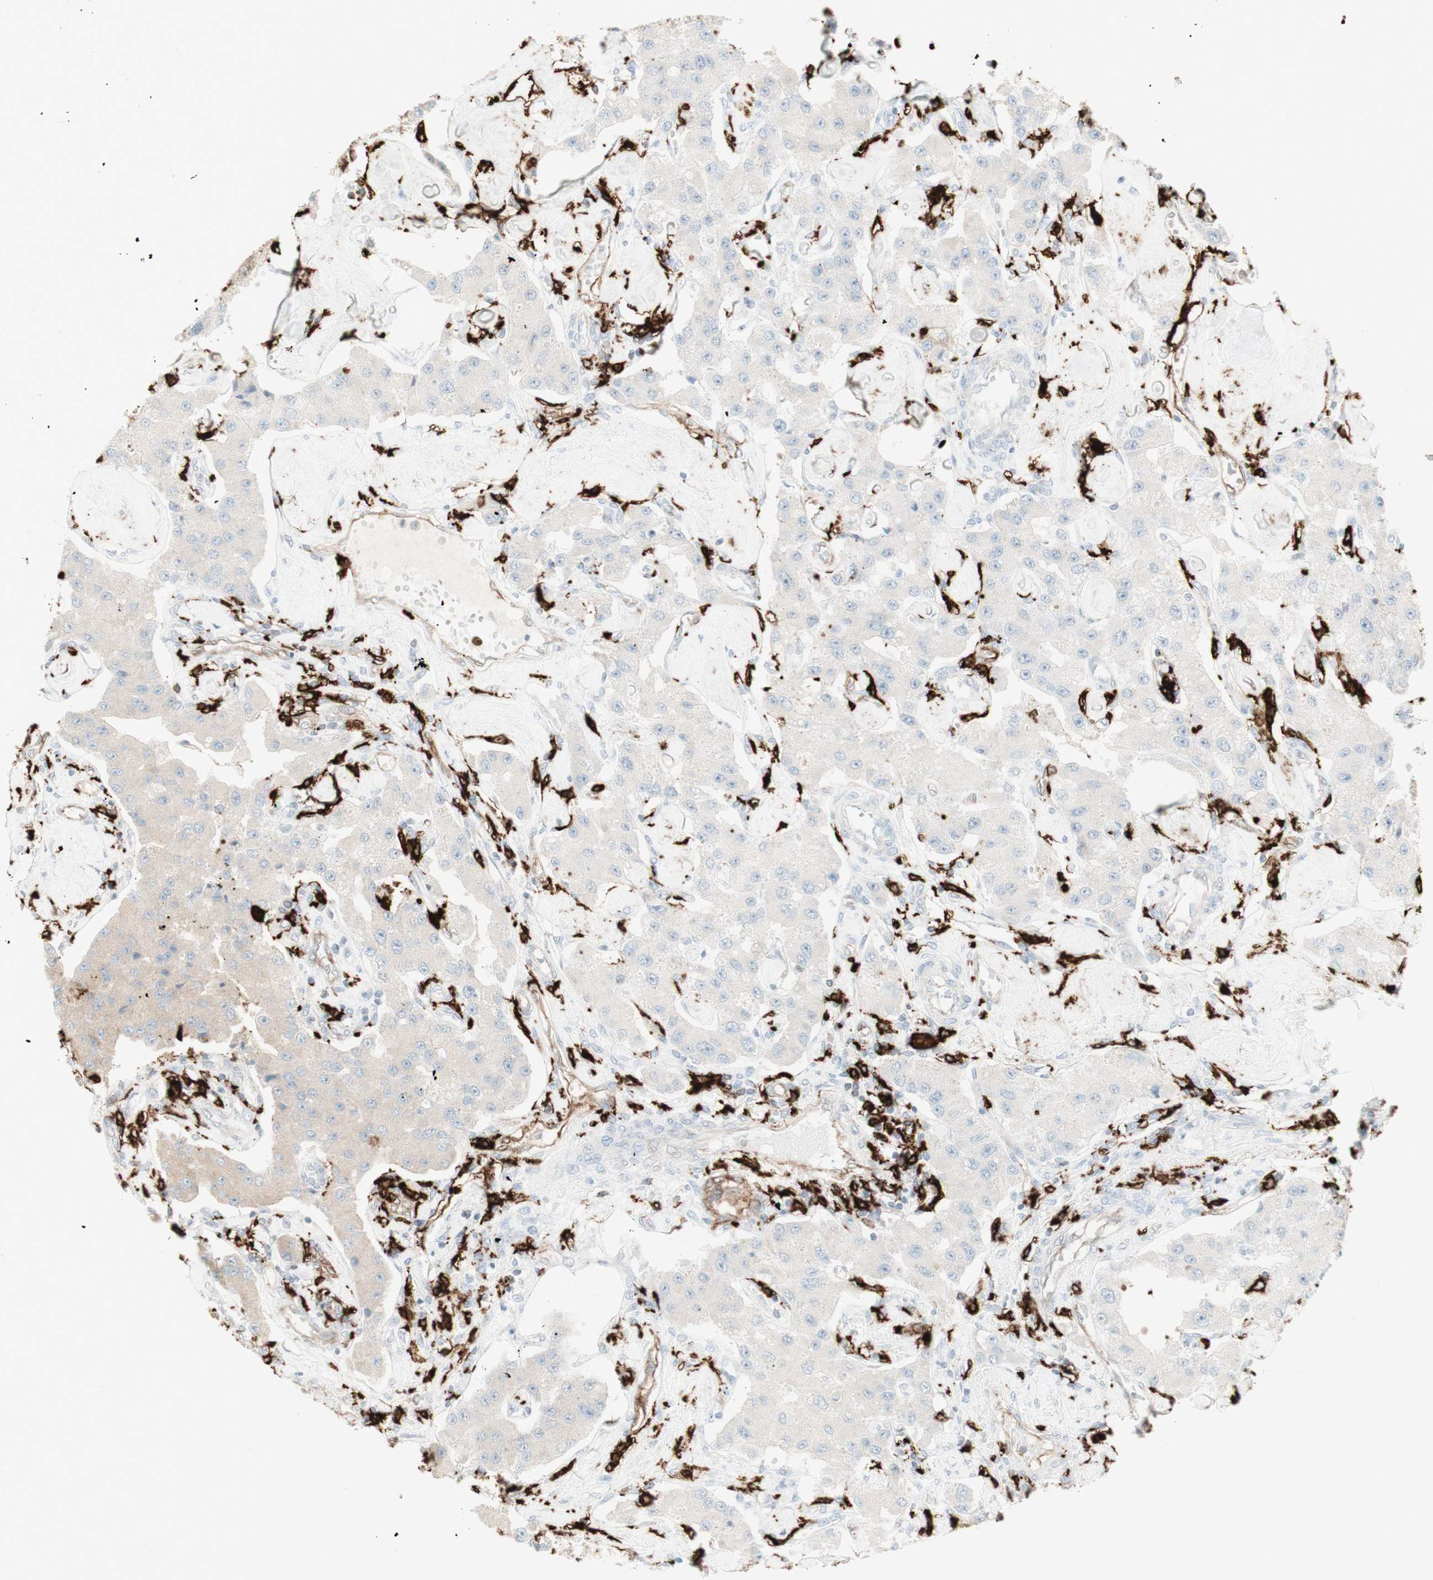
{"staining": {"intensity": "weak", "quantity": ">75%", "location": "cytoplasmic/membranous"}, "tissue": "carcinoid", "cell_type": "Tumor cells", "image_type": "cancer", "snomed": [{"axis": "morphology", "description": "Carcinoid, malignant, NOS"}, {"axis": "topography", "description": "Pancreas"}], "caption": "Immunohistochemistry (IHC) staining of carcinoid, which reveals low levels of weak cytoplasmic/membranous staining in about >75% of tumor cells indicating weak cytoplasmic/membranous protein expression. The staining was performed using DAB (3,3'-diaminobenzidine) (brown) for protein detection and nuclei were counterstained in hematoxylin (blue).", "gene": "HLA-DPB1", "patient": {"sex": "male", "age": 41}}